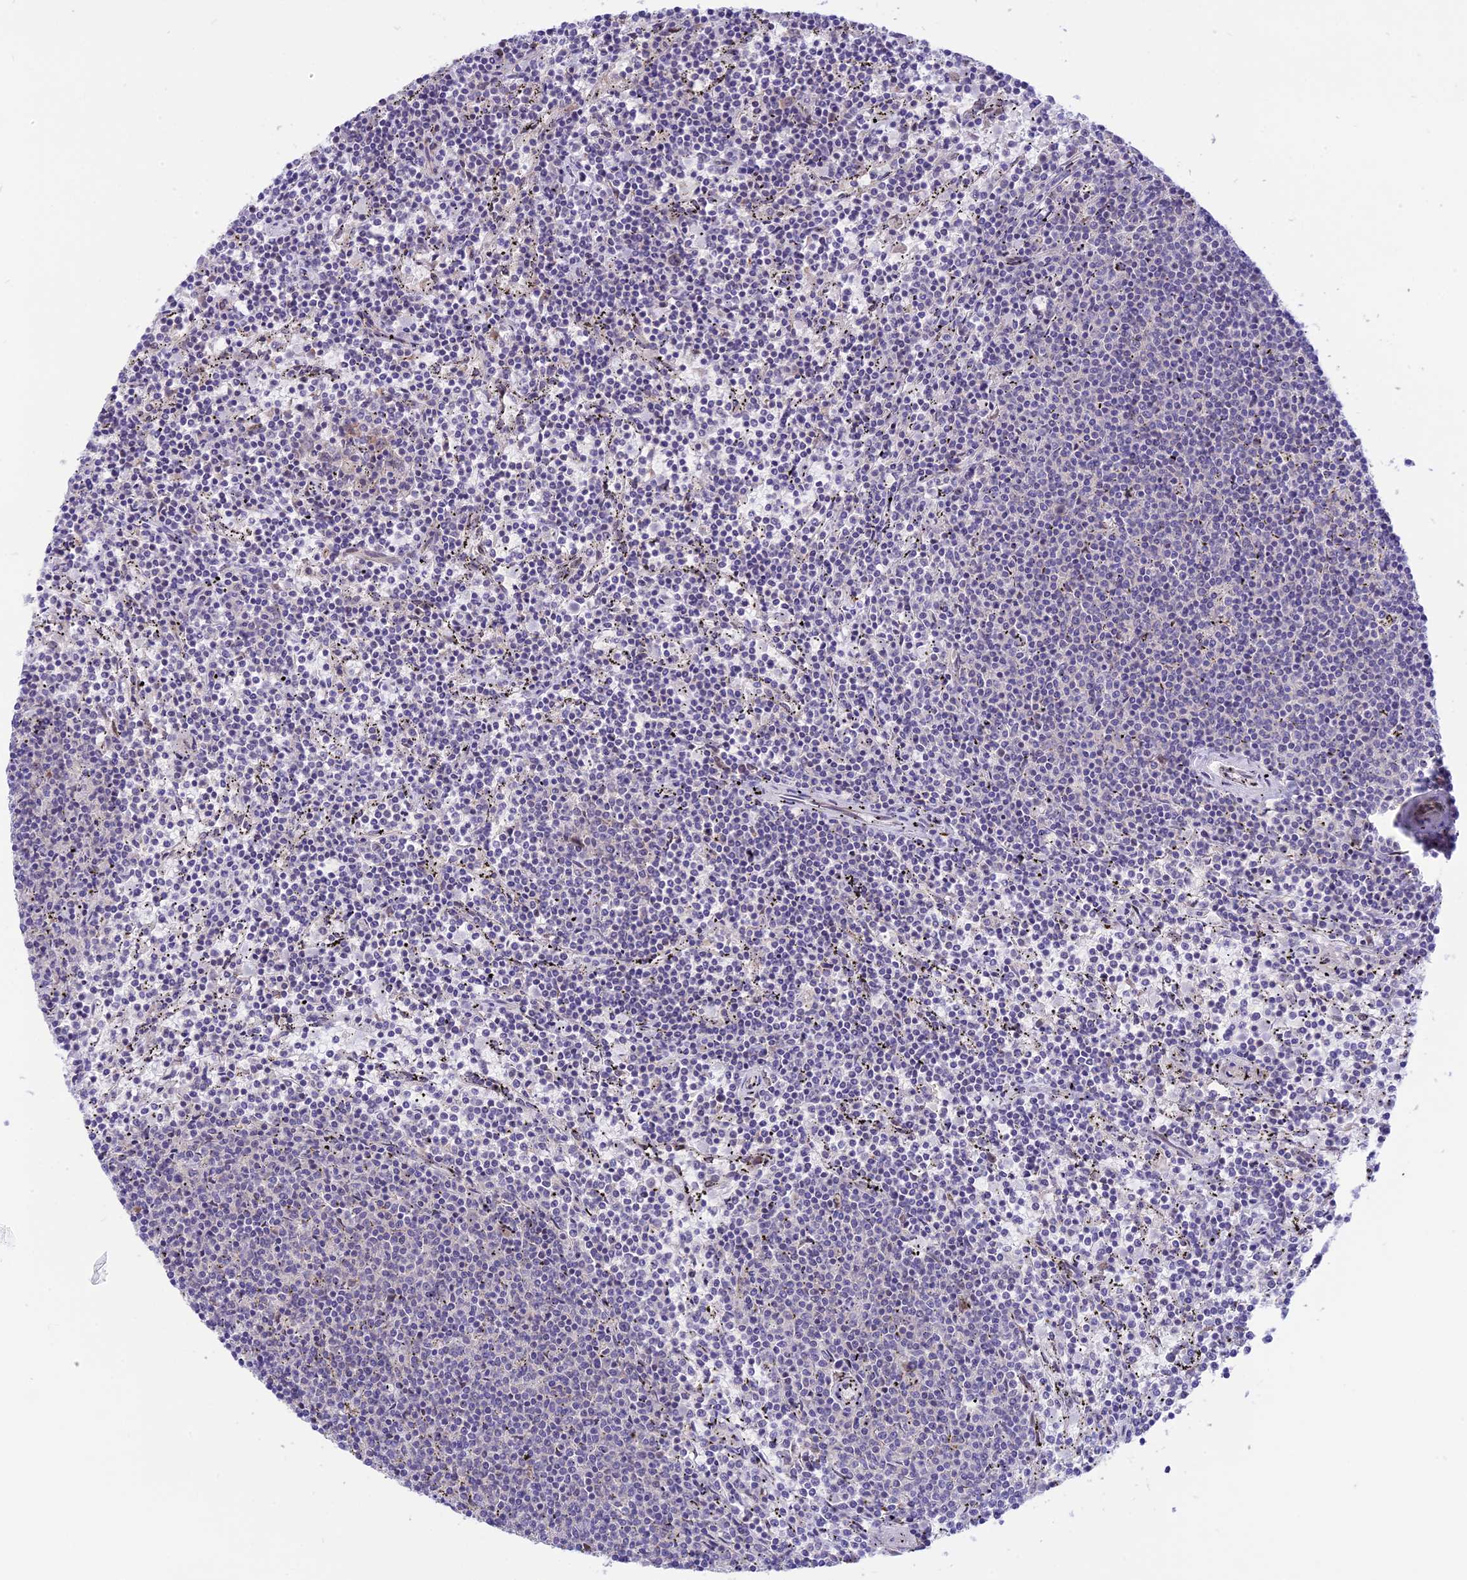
{"staining": {"intensity": "negative", "quantity": "none", "location": "none"}, "tissue": "lymphoma", "cell_type": "Tumor cells", "image_type": "cancer", "snomed": [{"axis": "morphology", "description": "Malignant lymphoma, non-Hodgkin's type, Low grade"}, {"axis": "topography", "description": "Spleen"}], "caption": "An immunohistochemistry (IHC) micrograph of lymphoma is shown. There is no staining in tumor cells of lymphoma.", "gene": "ZNF837", "patient": {"sex": "female", "age": 50}}